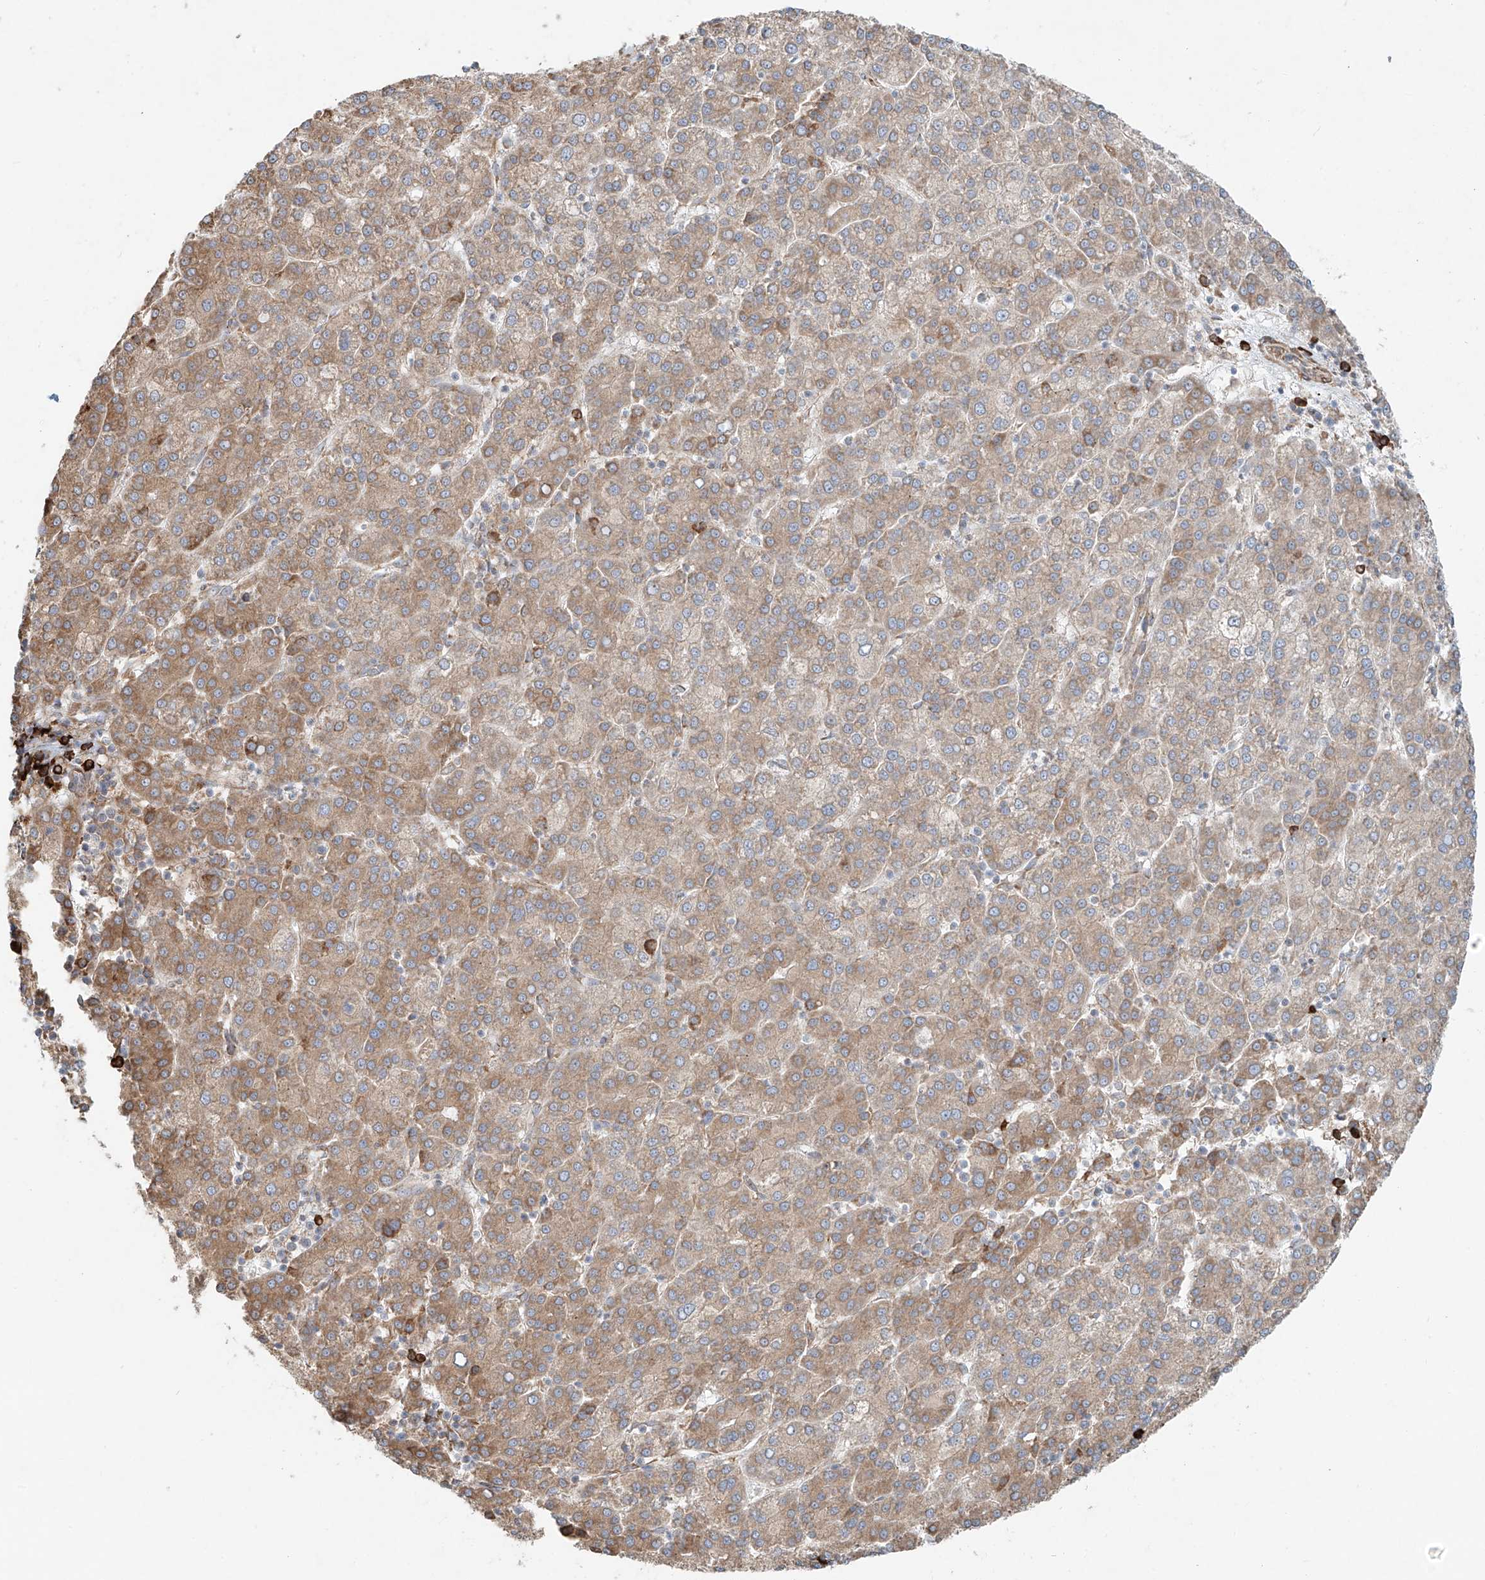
{"staining": {"intensity": "moderate", "quantity": ">75%", "location": "cytoplasmic/membranous"}, "tissue": "liver cancer", "cell_type": "Tumor cells", "image_type": "cancer", "snomed": [{"axis": "morphology", "description": "Carcinoma, Hepatocellular, NOS"}, {"axis": "topography", "description": "Liver"}], "caption": "Brown immunohistochemical staining in human hepatocellular carcinoma (liver) shows moderate cytoplasmic/membranous staining in about >75% of tumor cells. (IHC, brightfield microscopy, high magnification).", "gene": "EIPR1", "patient": {"sex": "female", "age": 58}}